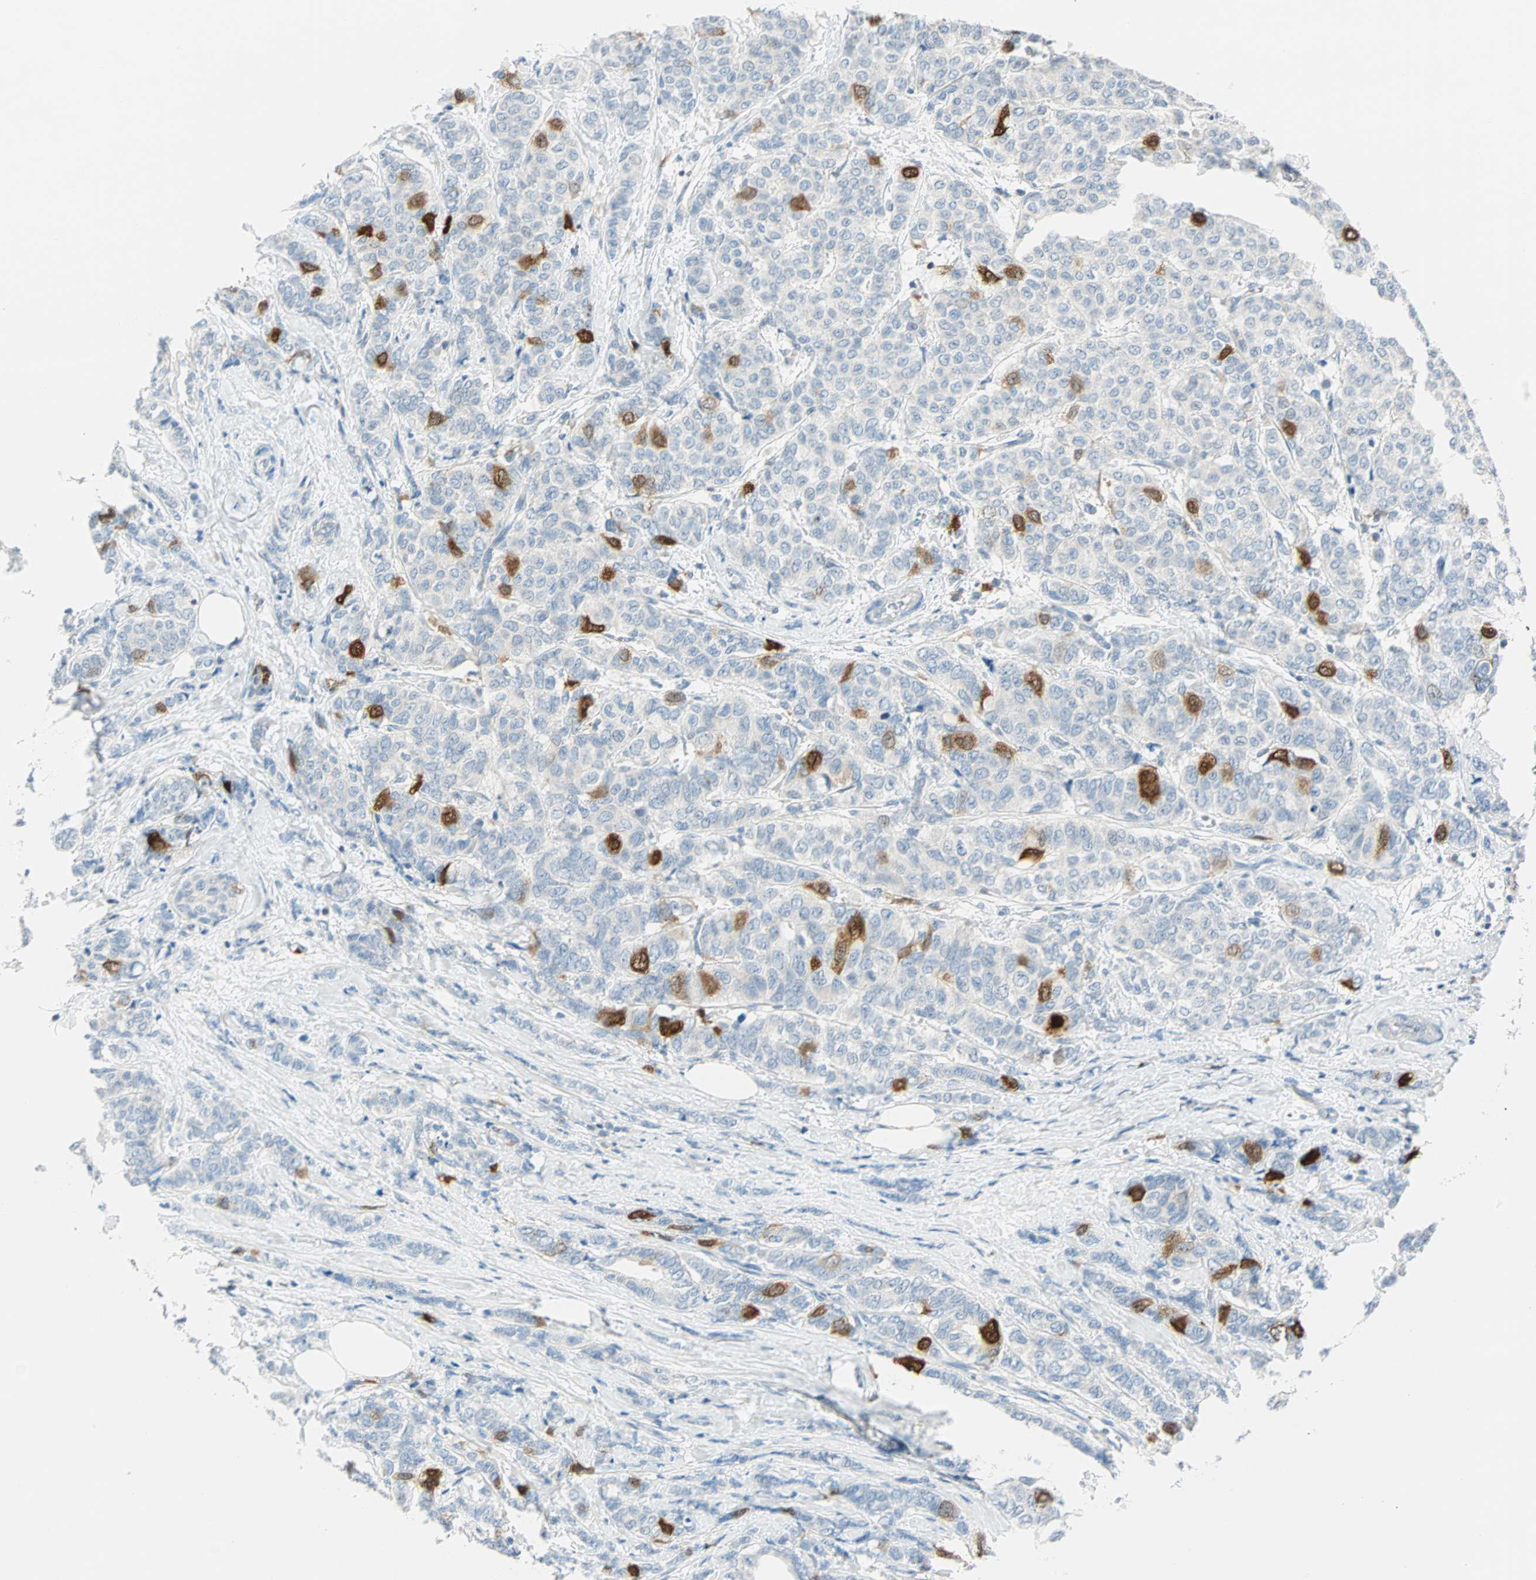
{"staining": {"intensity": "strong", "quantity": "<25%", "location": "cytoplasmic/membranous,nuclear"}, "tissue": "breast cancer", "cell_type": "Tumor cells", "image_type": "cancer", "snomed": [{"axis": "morphology", "description": "Lobular carcinoma"}, {"axis": "topography", "description": "Breast"}], "caption": "Breast cancer stained with a protein marker displays strong staining in tumor cells.", "gene": "PTTG1", "patient": {"sex": "female", "age": 60}}